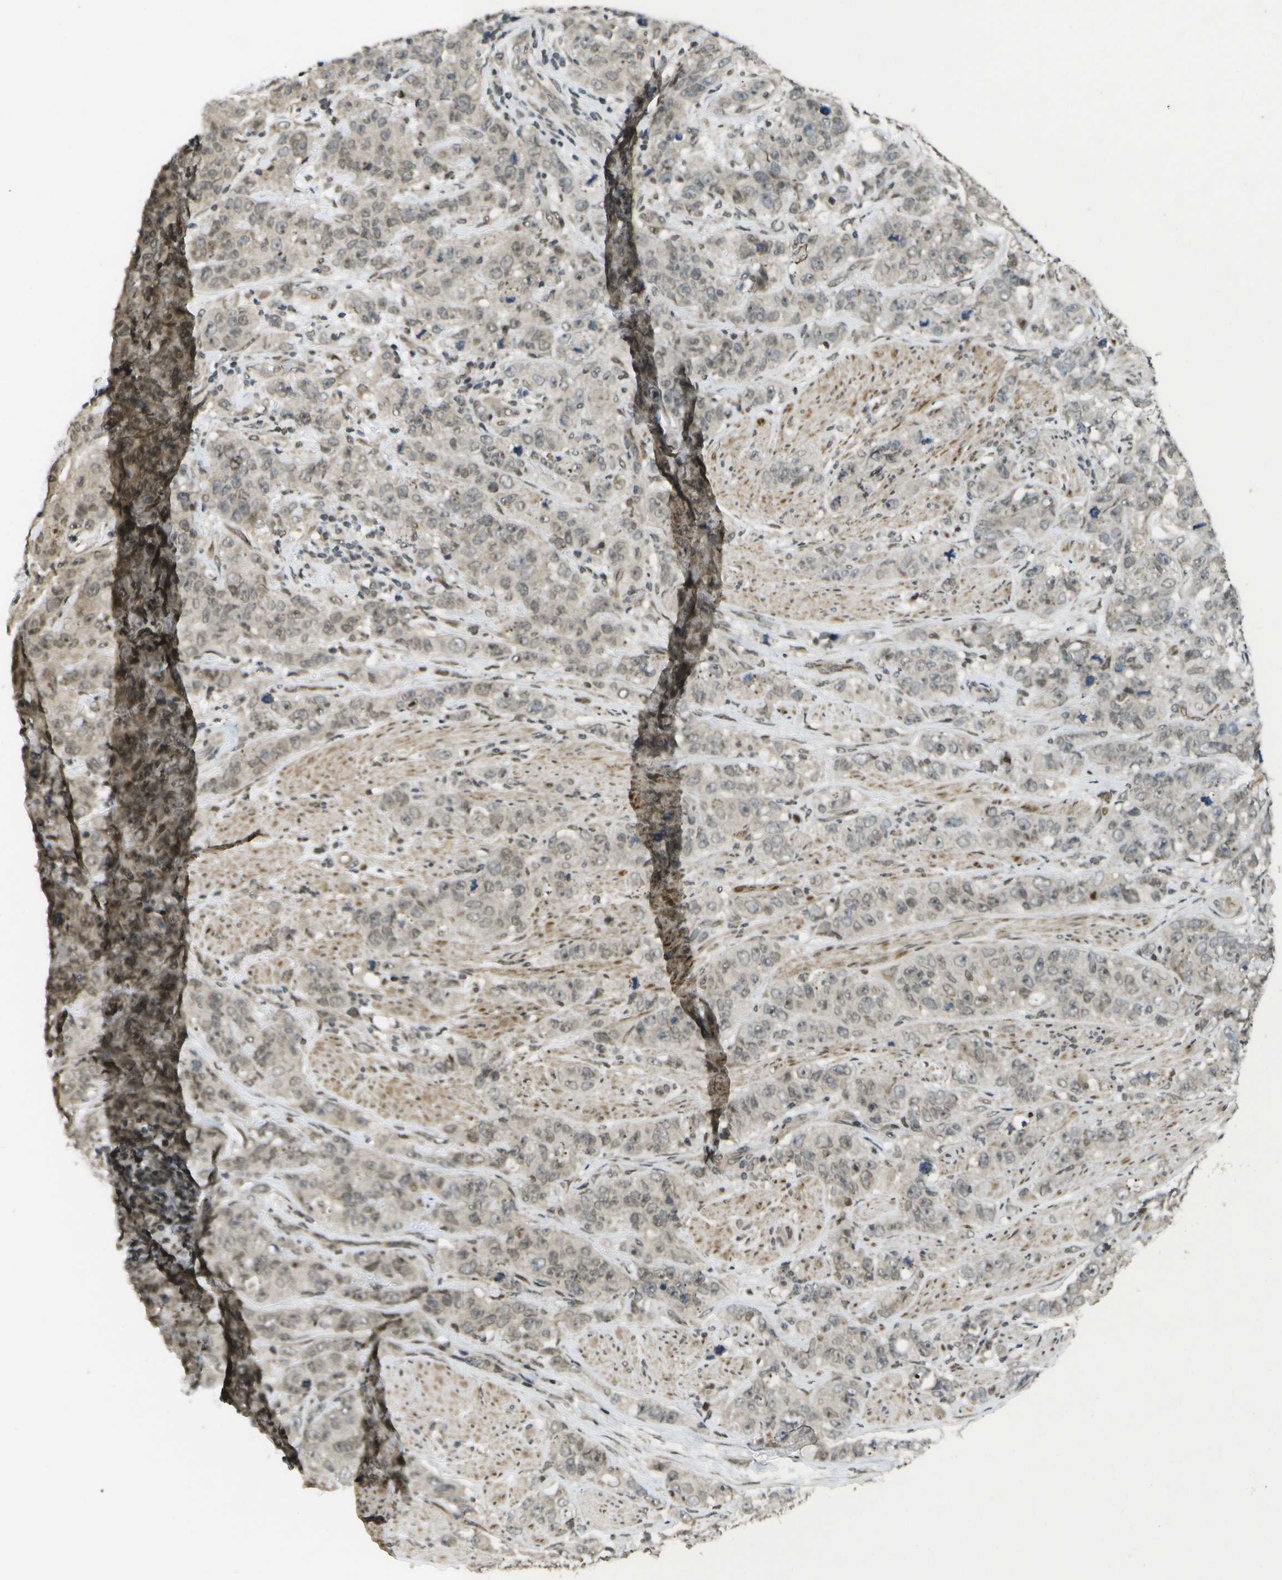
{"staining": {"intensity": "weak", "quantity": "25%-75%", "location": "nuclear"}, "tissue": "stomach cancer", "cell_type": "Tumor cells", "image_type": "cancer", "snomed": [{"axis": "morphology", "description": "Adenocarcinoma, NOS"}, {"axis": "topography", "description": "Stomach"}], "caption": "Immunohistochemical staining of human stomach adenocarcinoma demonstrates low levels of weak nuclear staining in approximately 25%-75% of tumor cells.", "gene": "KAT5", "patient": {"sex": "male", "age": 48}}